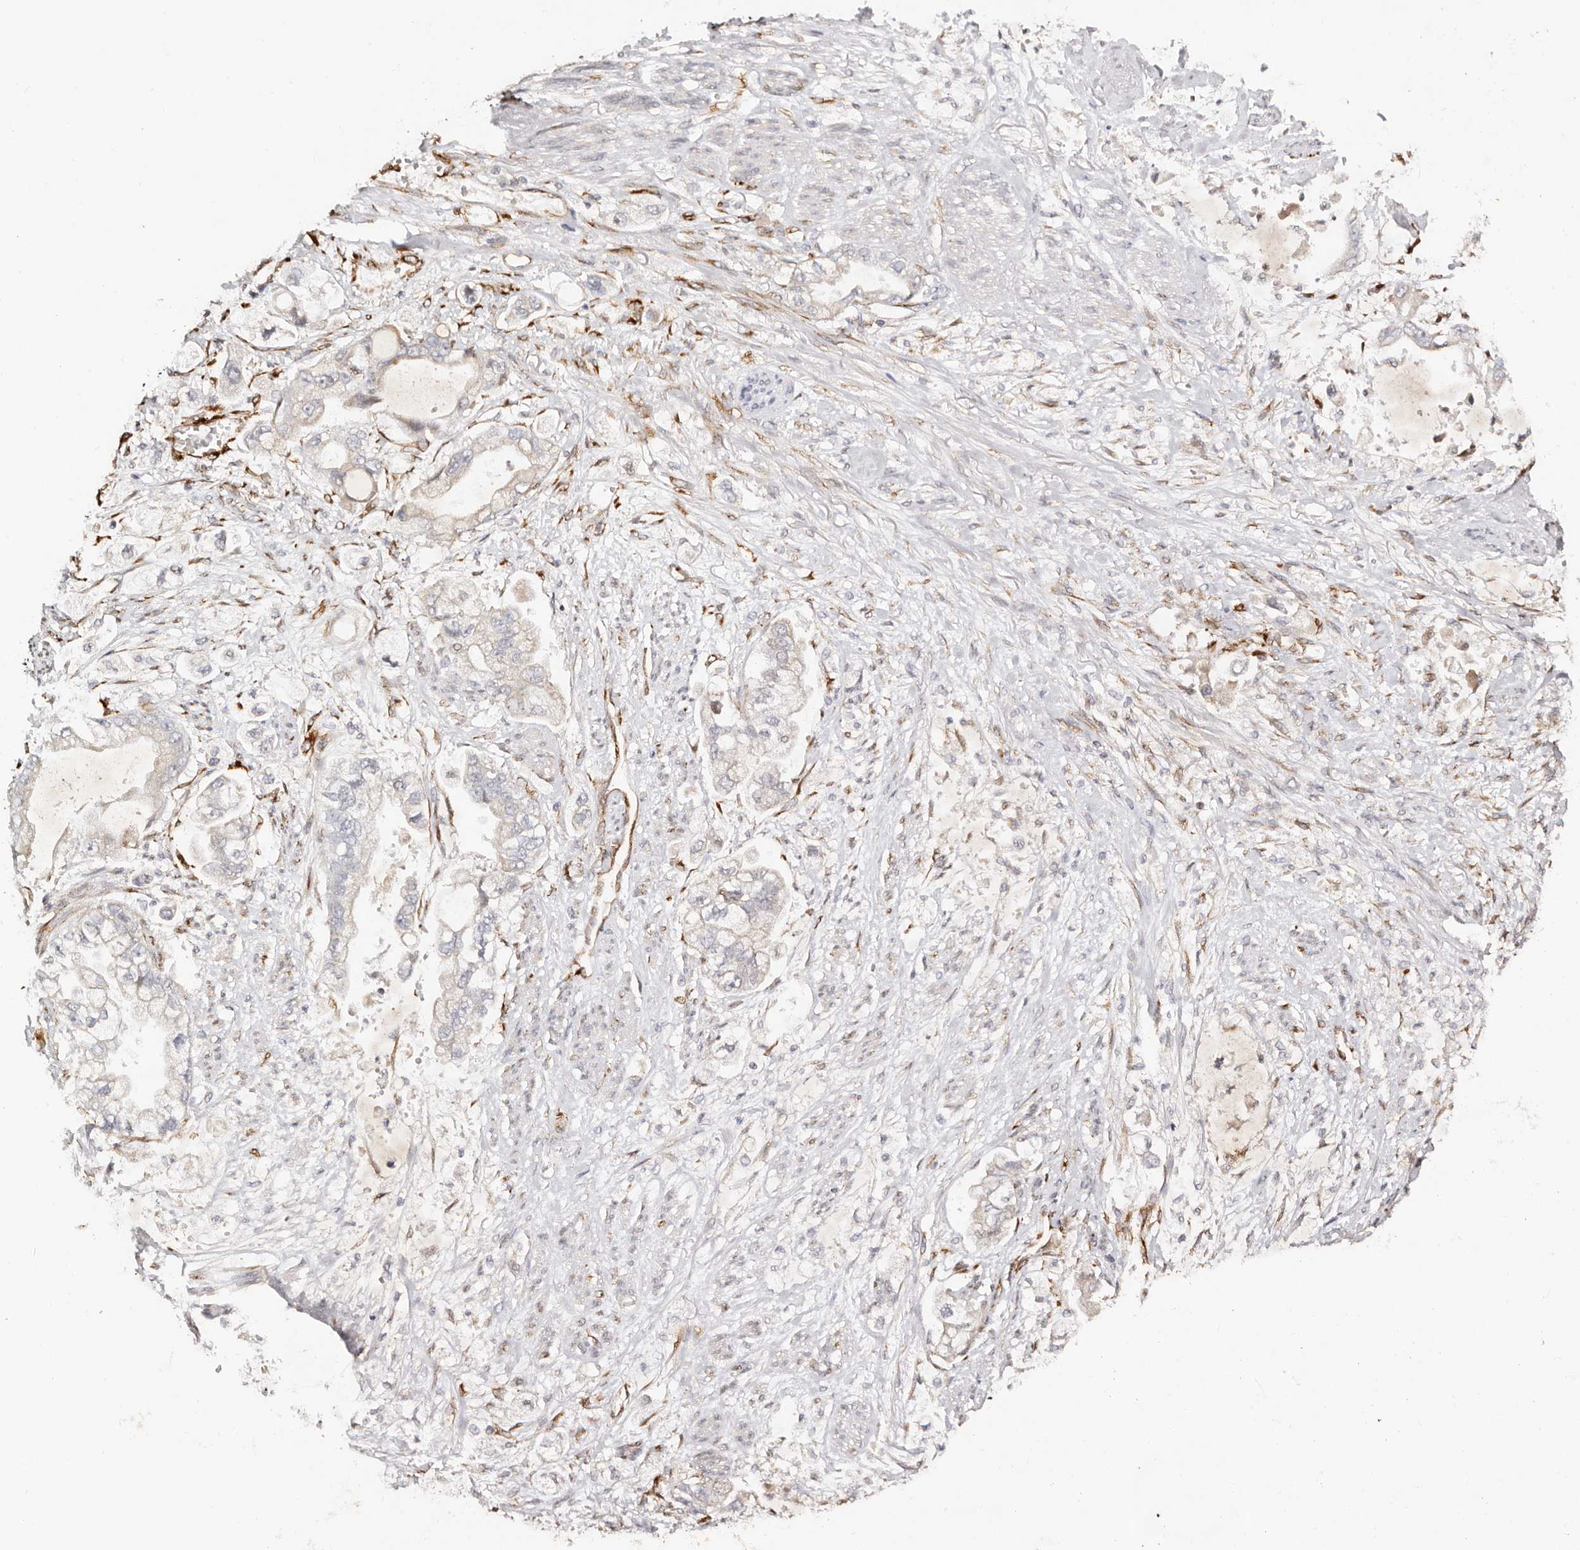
{"staining": {"intensity": "negative", "quantity": "none", "location": "none"}, "tissue": "stomach cancer", "cell_type": "Tumor cells", "image_type": "cancer", "snomed": [{"axis": "morphology", "description": "Adenocarcinoma, NOS"}, {"axis": "topography", "description": "Stomach"}], "caption": "An image of stomach cancer (adenocarcinoma) stained for a protein shows no brown staining in tumor cells.", "gene": "SERPINH1", "patient": {"sex": "male", "age": 62}}